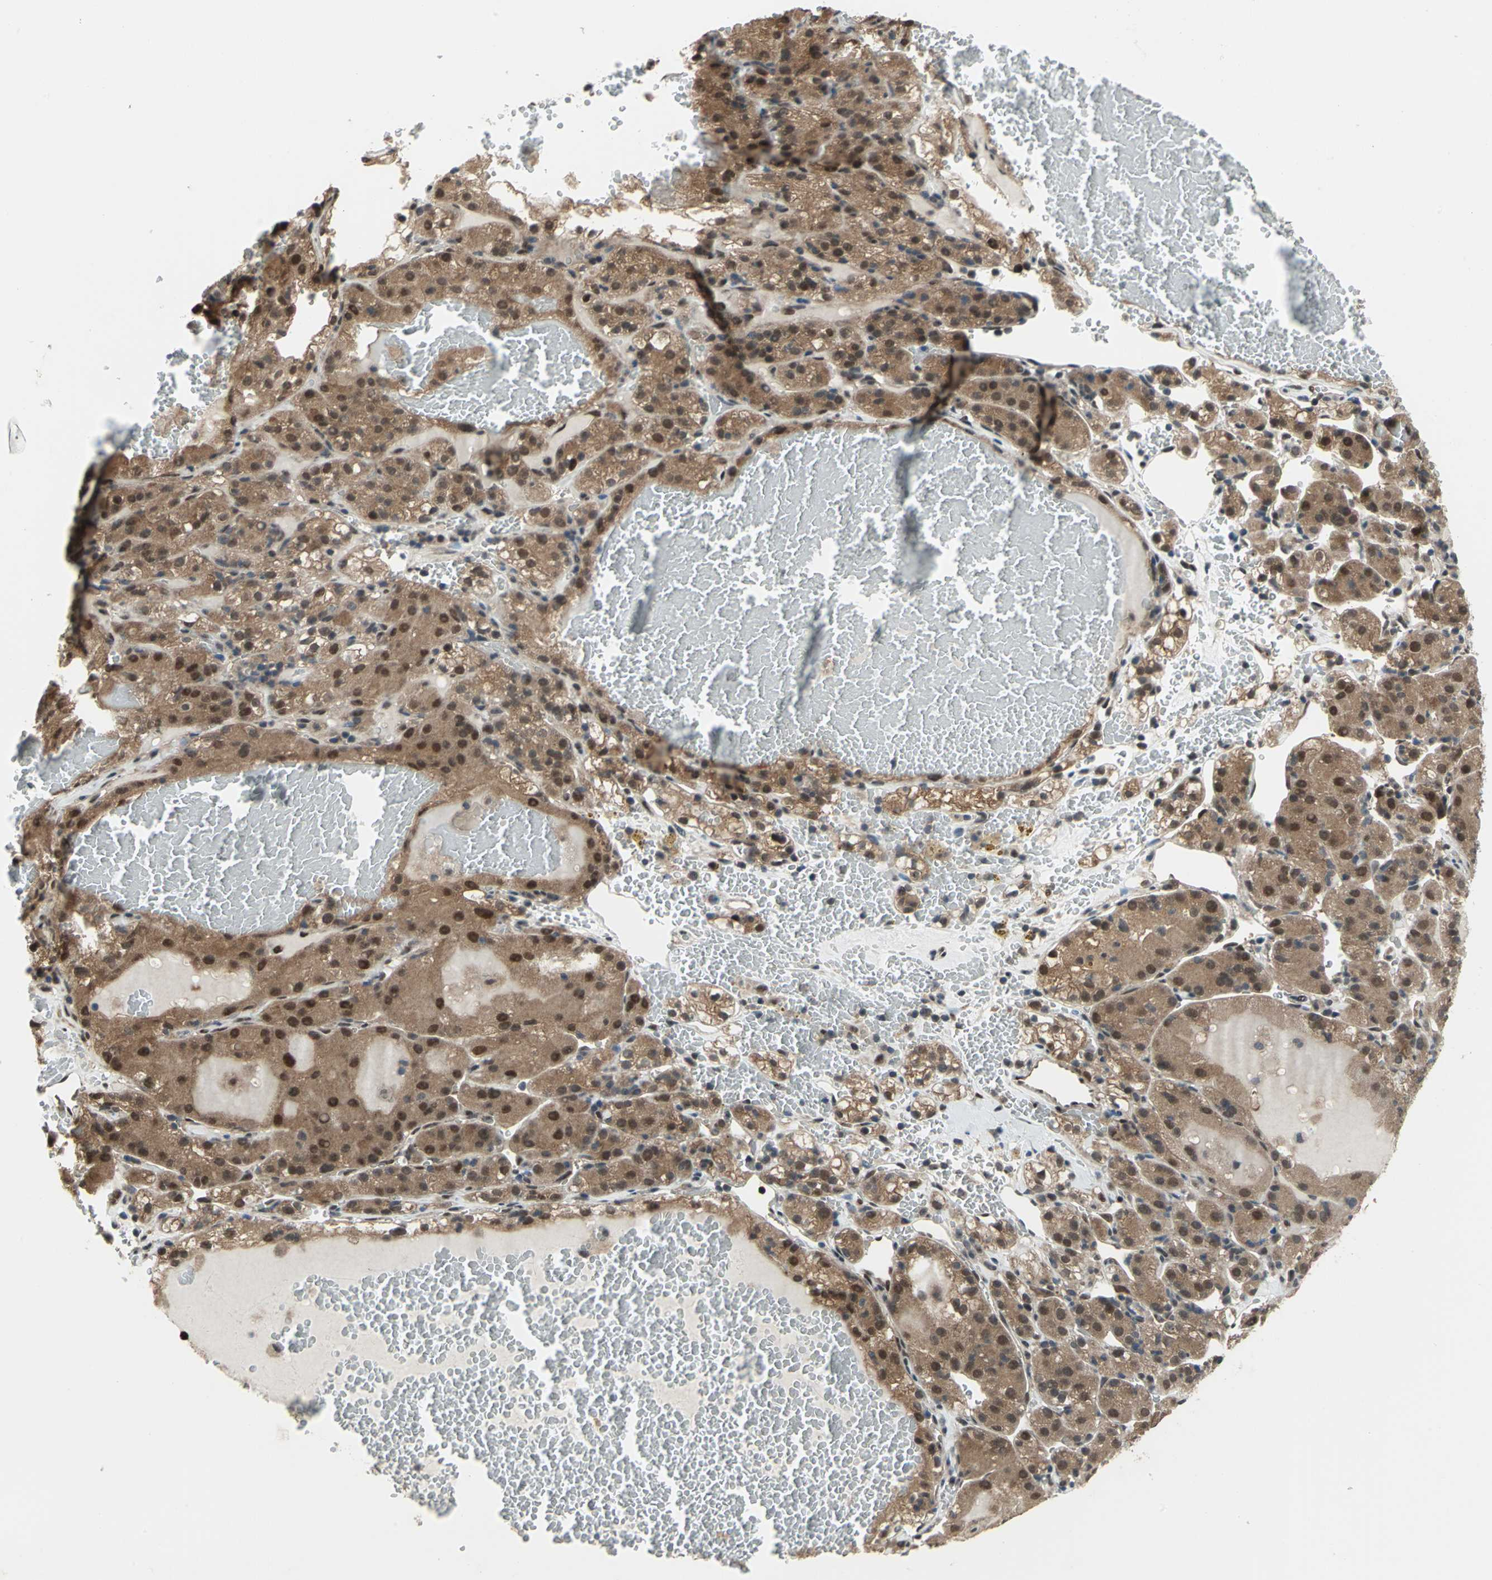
{"staining": {"intensity": "moderate", "quantity": ">75%", "location": "cytoplasmic/membranous,nuclear"}, "tissue": "renal cancer", "cell_type": "Tumor cells", "image_type": "cancer", "snomed": [{"axis": "morphology", "description": "Normal tissue, NOS"}, {"axis": "morphology", "description": "Adenocarcinoma, NOS"}, {"axis": "topography", "description": "Kidney"}], "caption": "DAB (3,3'-diaminobenzidine) immunohistochemical staining of human renal cancer exhibits moderate cytoplasmic/membranous and nuclear protein expression in about >75% of tumor cells.", "gene": "COPS5", "patient": {"sex": "male", "age": 61}}